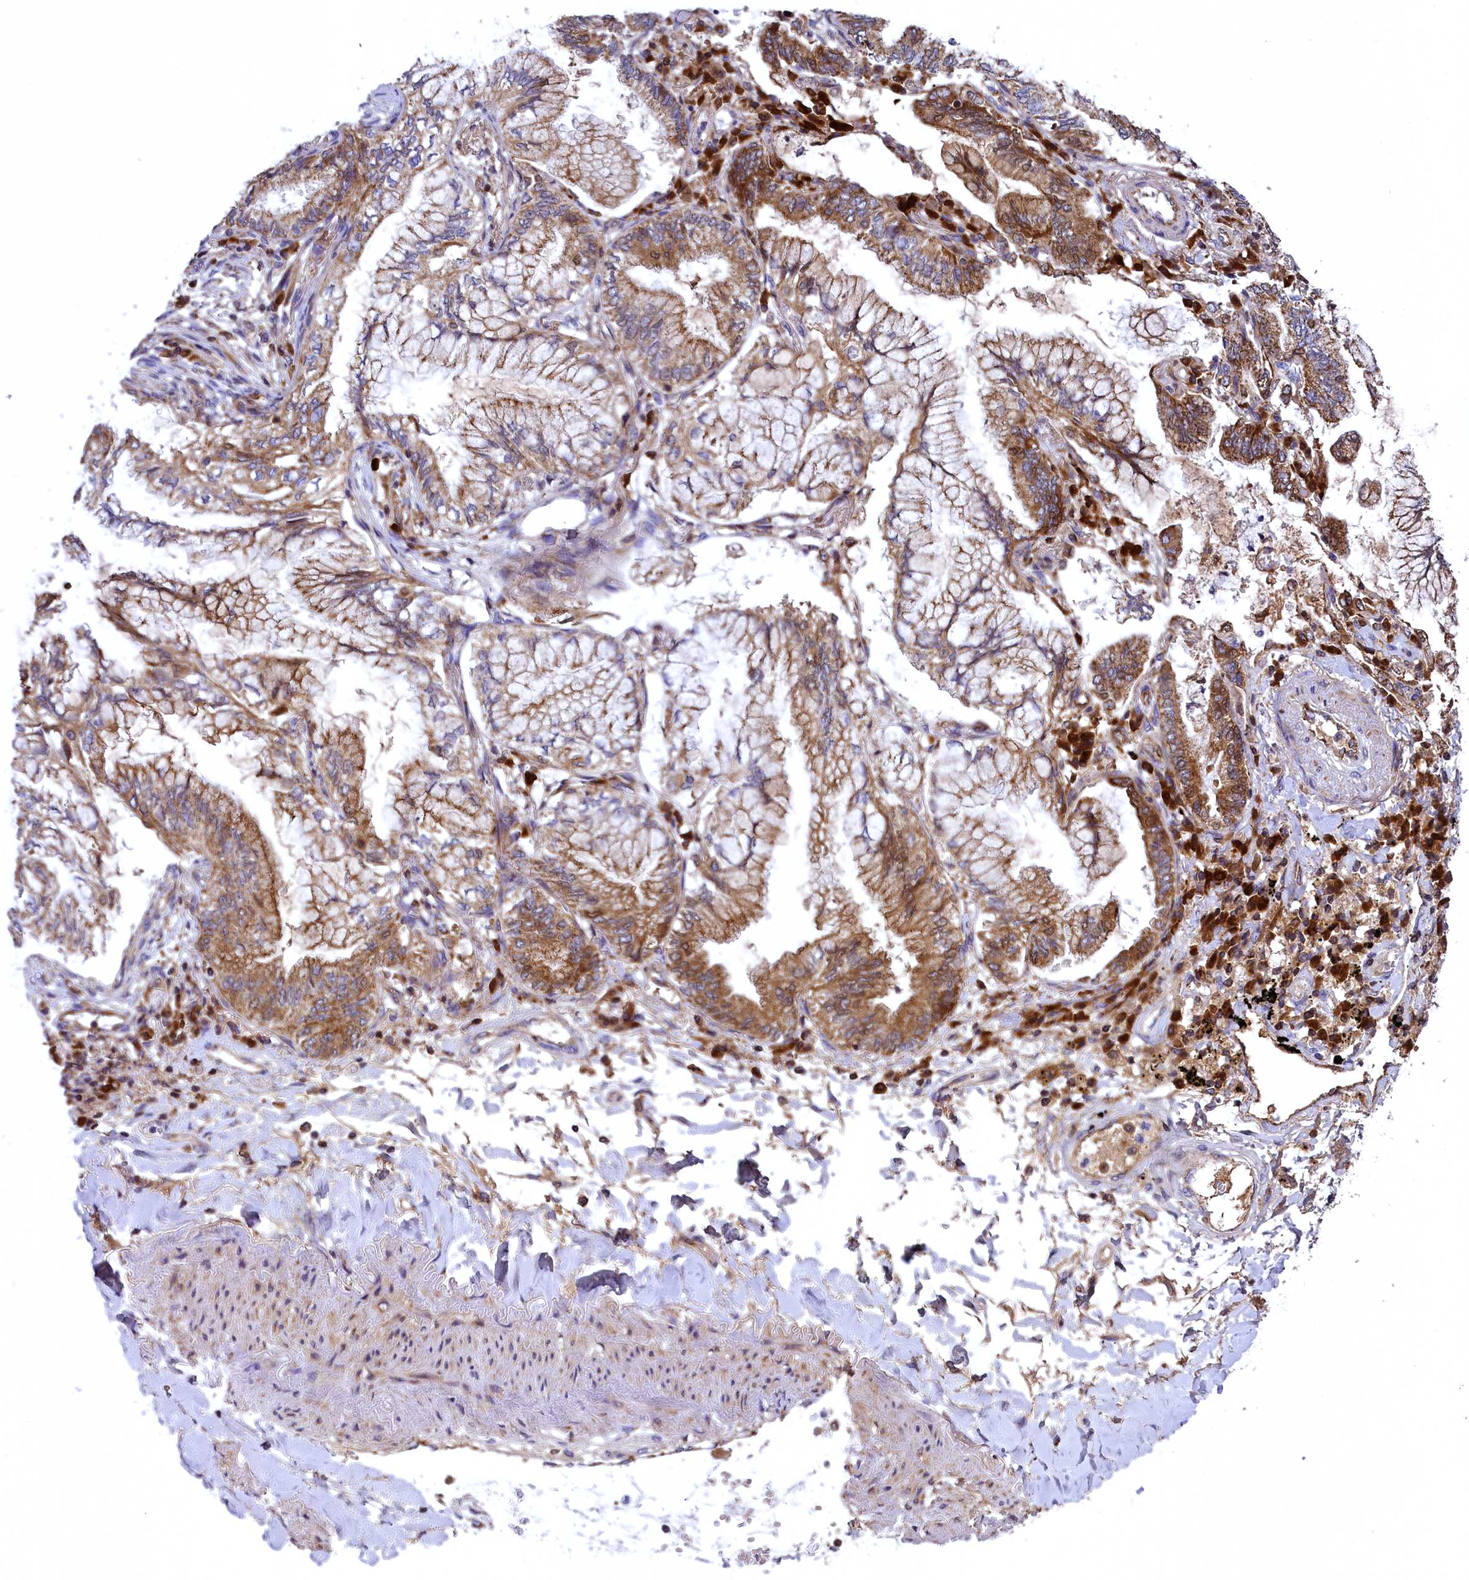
{"staining": {"intensity": "moderate", "quantity": ">75%", "location": "cytoplasmic/membranous"}, "tissue": "lung cancer", "cell_type": "Tumor cells", "image_type": "cancer", "snomed": [{"axis": "morphology", "description": "Adenocarcinoma, NOS"}, {"axis": "topography", "description": "Lung"}], "caption": "Tumor cells reveal medium levels of moderate cytoplasmic/membranous staining in about >75% of cells in lung cancer.", "gene": "COX17", "patient": {"sex": "female", "age": 70}}